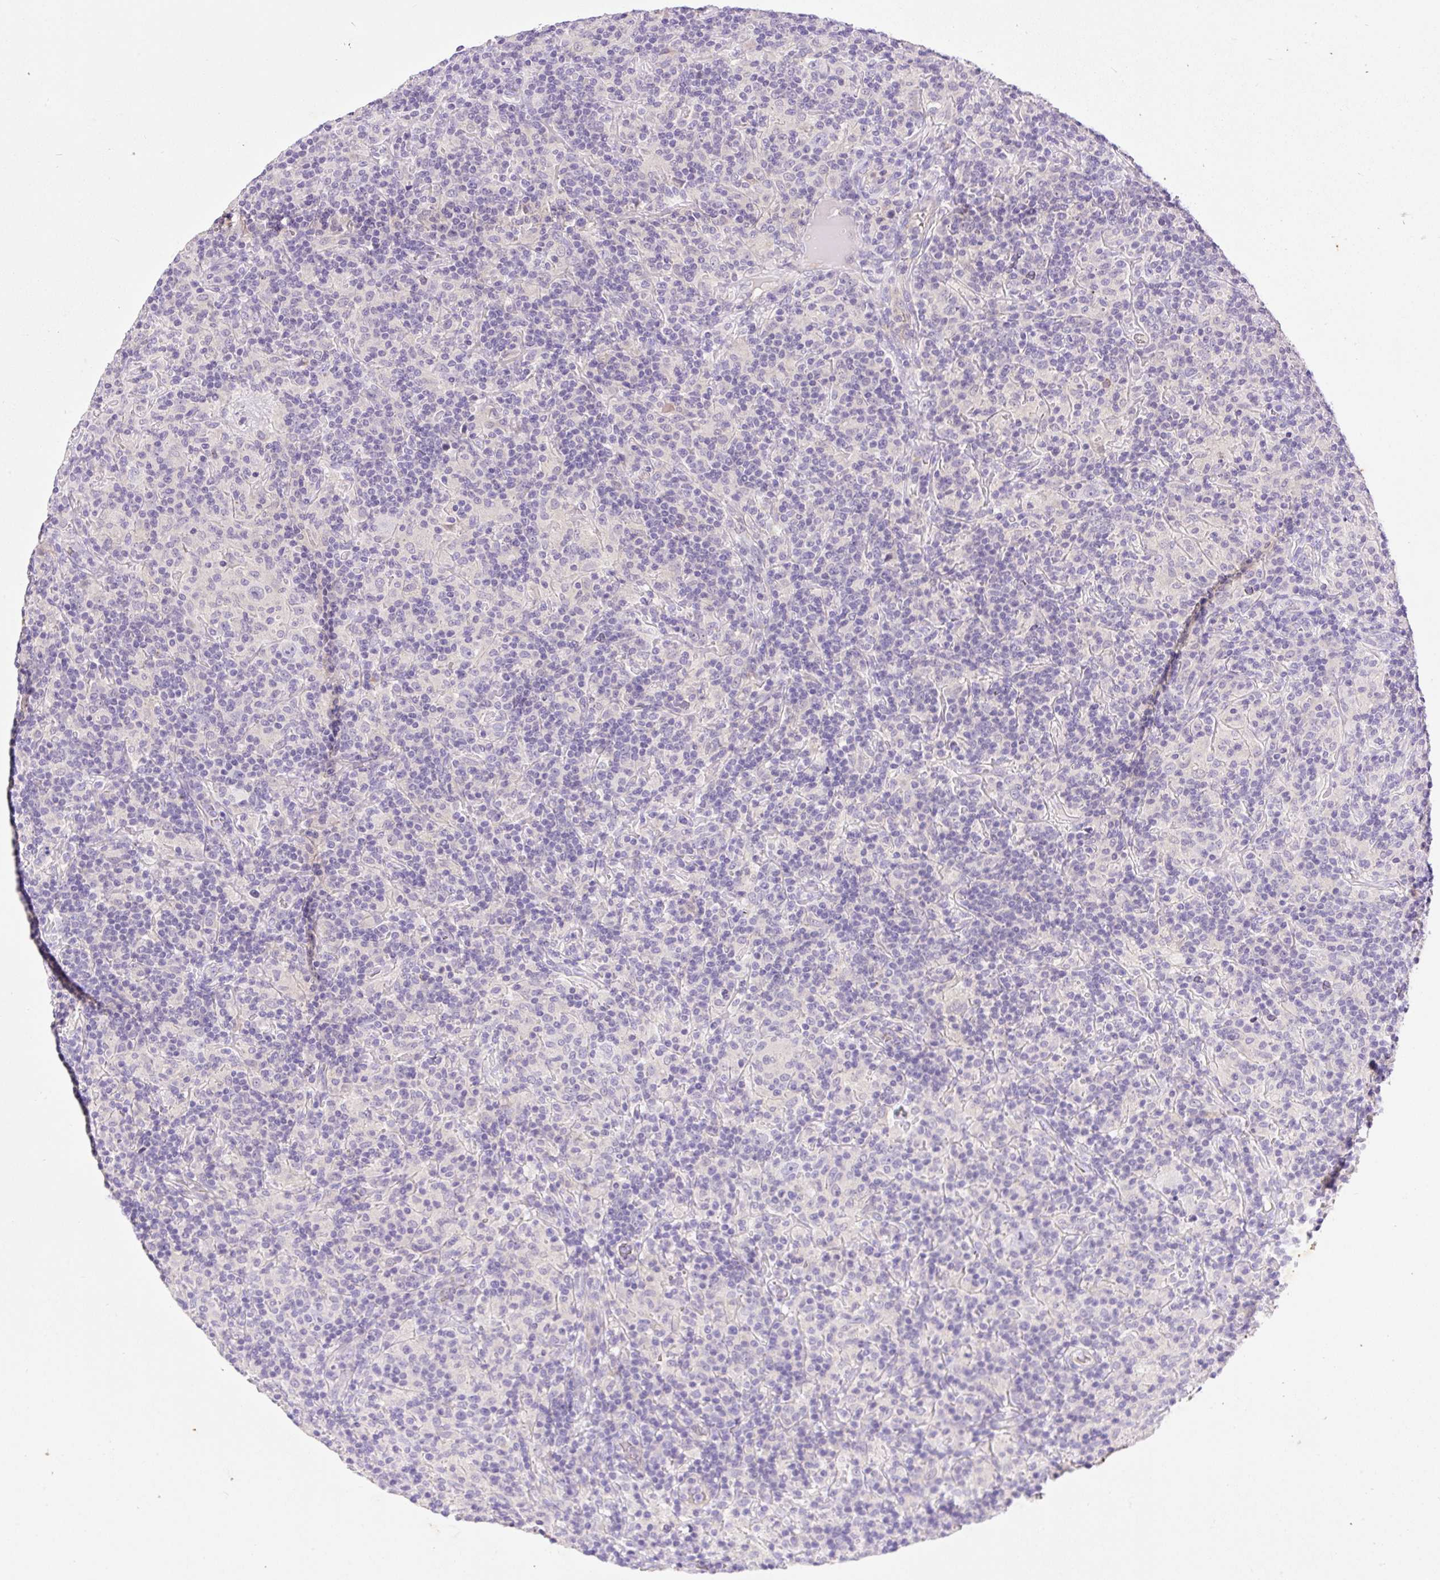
{"staining": {"intensity": "negative", "quantity": "none", "location": "none"}, "tissue": "lymphoma", "cell_type": "Tumor cells", "image_type": "cancer", "snomed": [{"axis": "morphology", "description": "Hodgkin's disease, NOS"}, {"axis": "topography", "description": "Lymph node"}], "caption": "Histopathology image shows no significant protein staining in tumor cells of Hodgkin's disease.", "gene": "LHFPL5", "patient": {"sex": "male", "age": 70}}